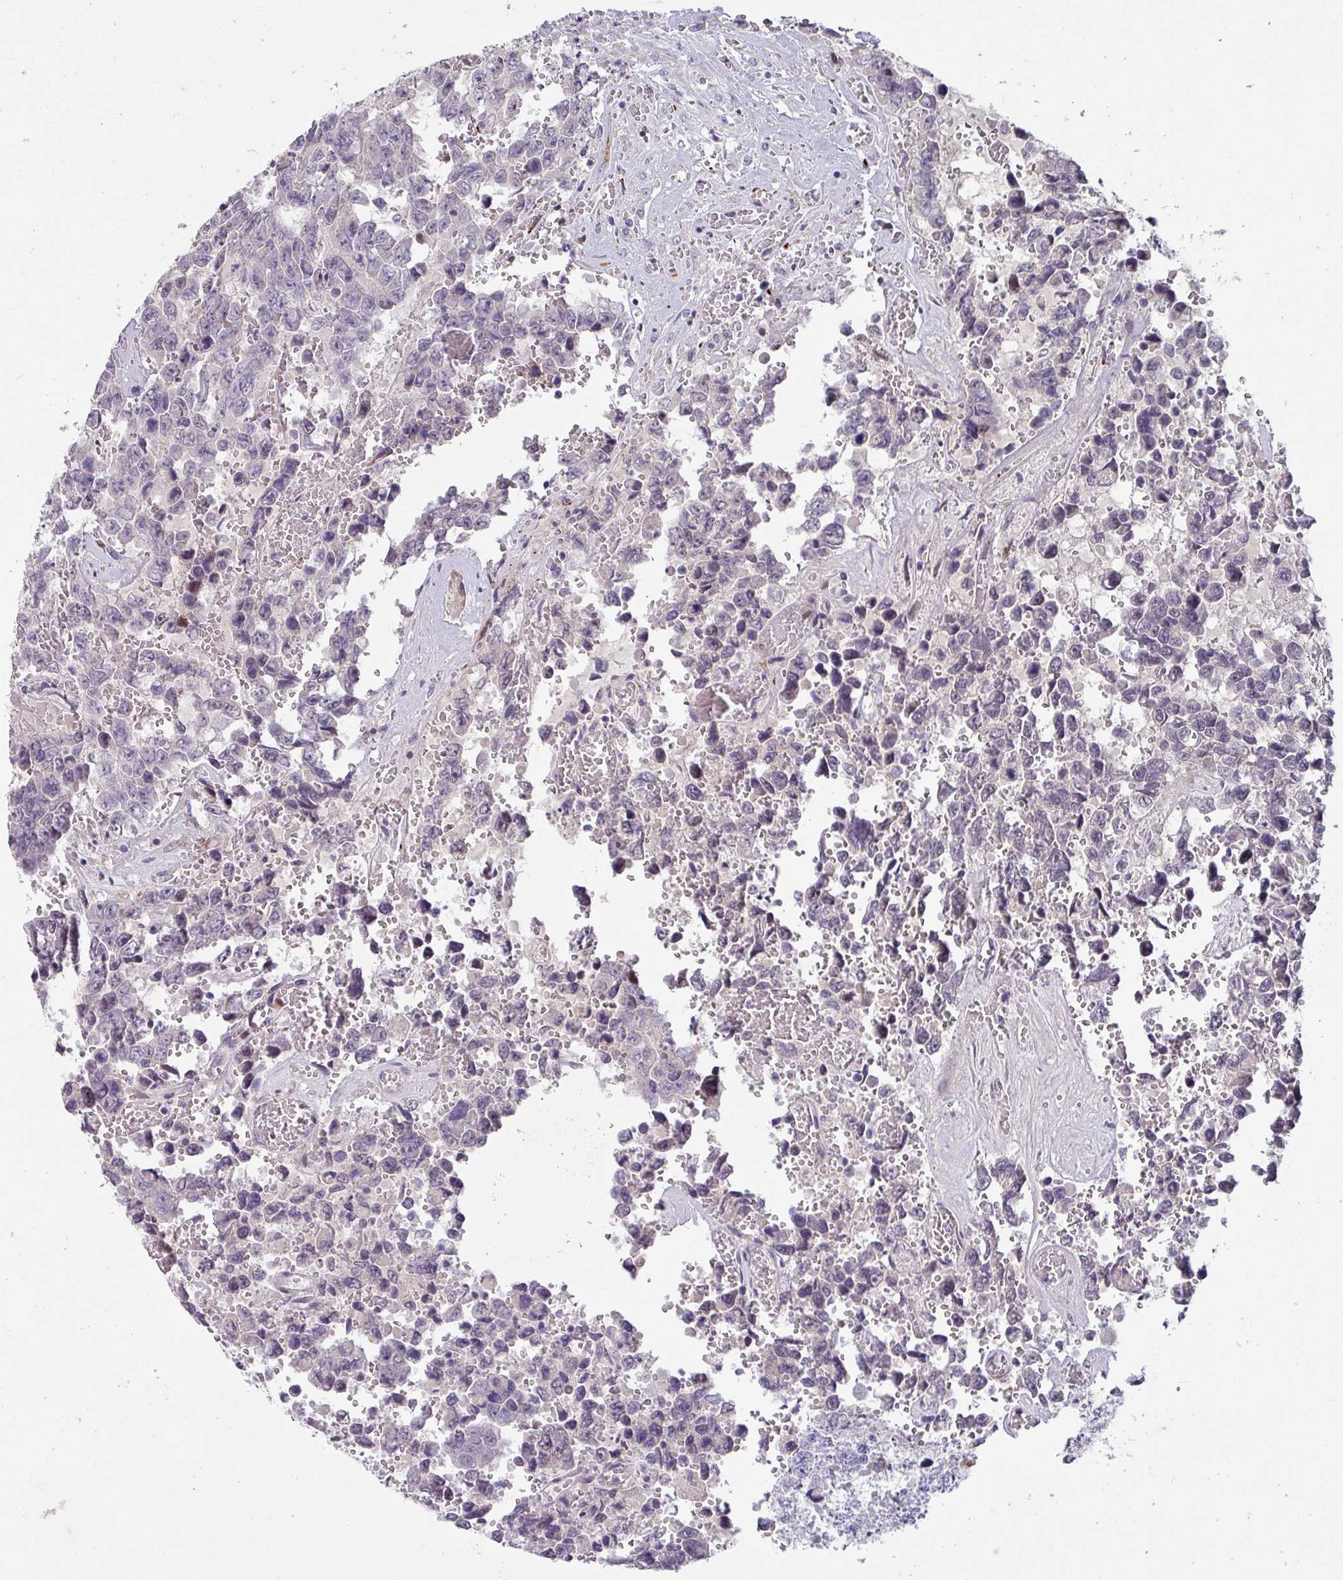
{"staining": {"intensity": "negative", "quantity": "none", "location": "none"}, "tissue": "testis cancer", "cell_type": "Tumor cells", "image_type": "cancer", "snomed": [{"axis": "morphology", "description": "Normal tissue, NOS"}, {"axis": "morphology", "description": "Carcinoma, Embryonal, NOS"}, {"axis": "topography", "description": "Testis"}, {"axis": "topography", "description": "Epididymis"}], "caption": "IHC photomicrograph of neoplastic tissue: testis cancer stained with DAB reveals no significant protein positivity in tumor cells. (Immunohistochemistry, brightfield microscopy, high magnification).", "gene": "KLHL3", "patient": {"sex": "male", "age": 25}}